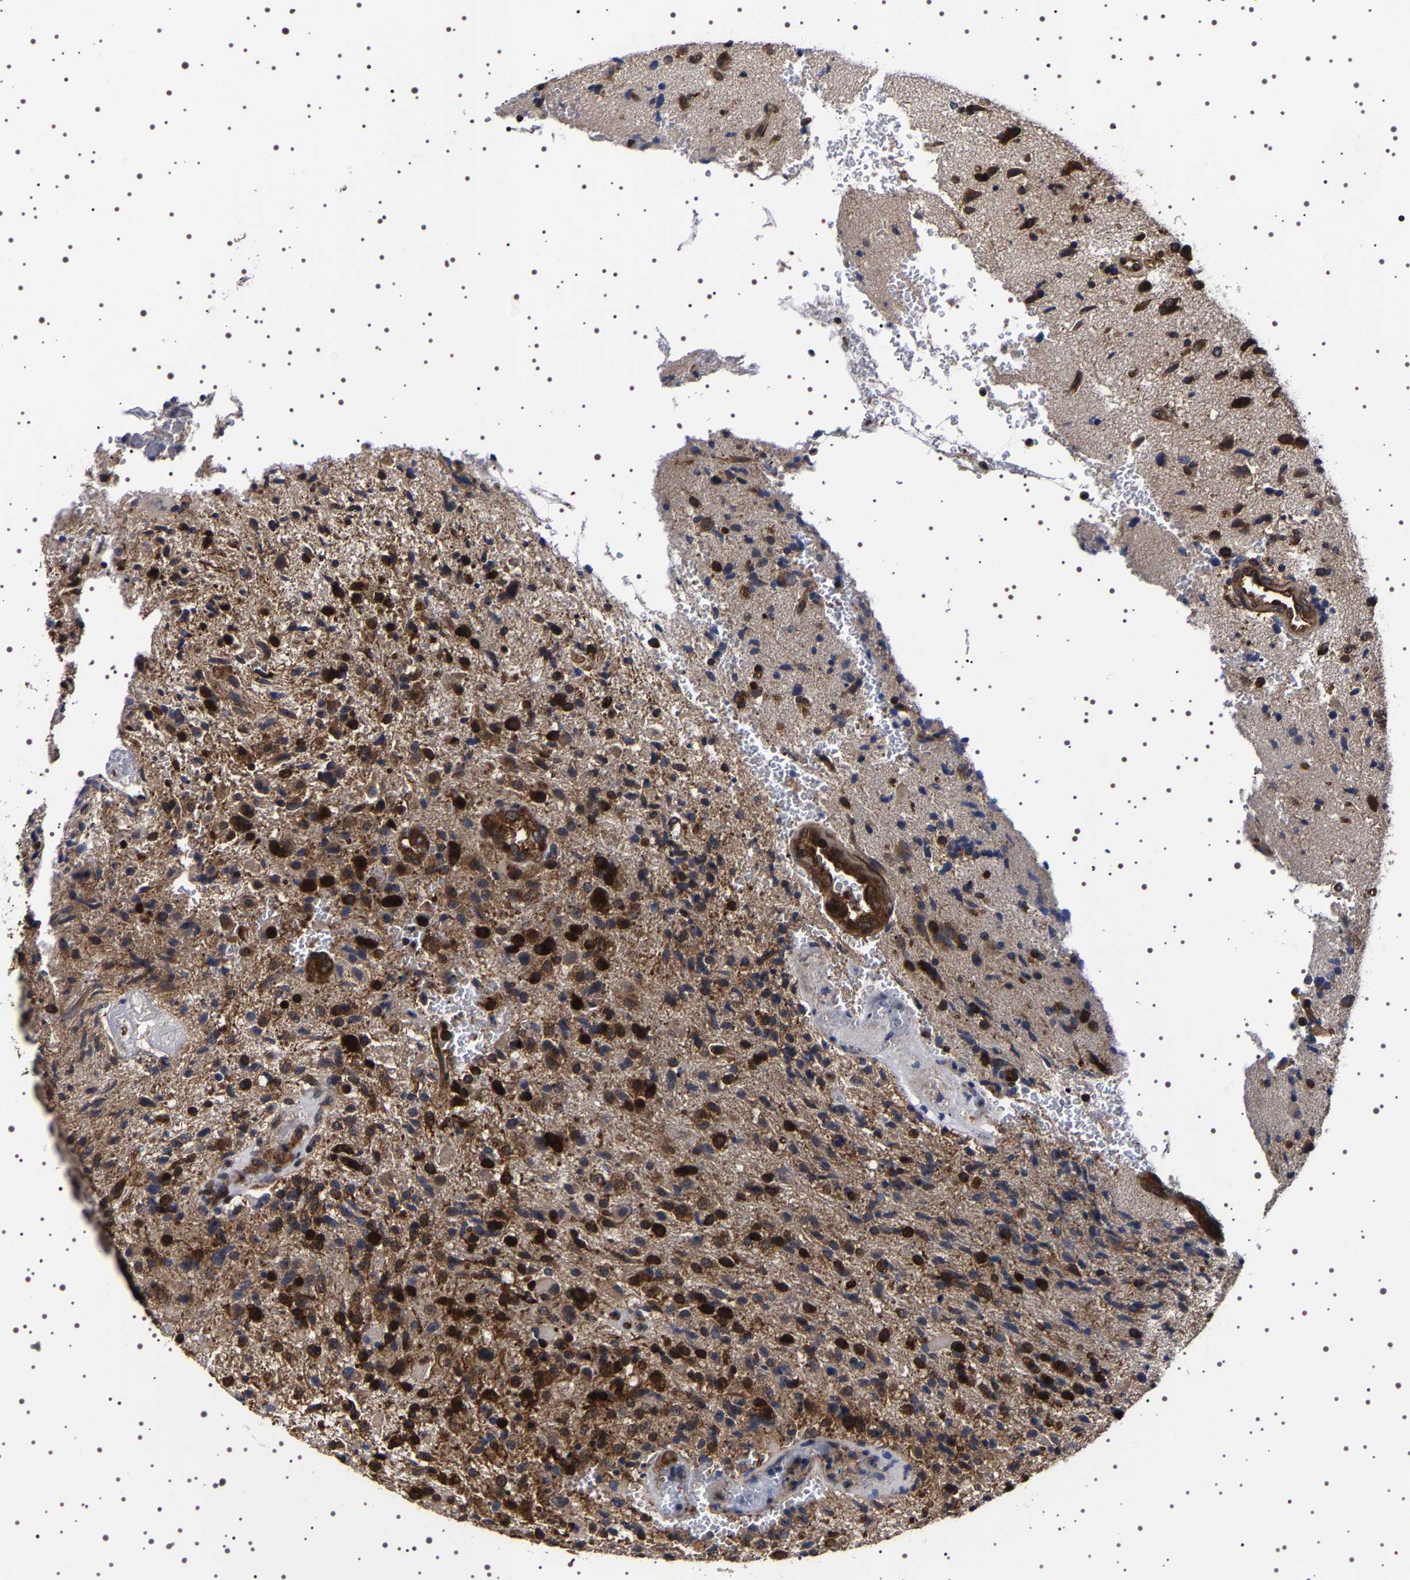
{"staining": {"intensity": "strong", "quantity": ">75%", "location": "cytoplasmic/membranous"}, "tissue": "glioma", "cell_type": "Tumor cells", "image_type": "cancer", "snomed": [{"axis": "morphology", "description": "Glioma, malignant, High grade"}, {"axis": "topography", "description": "Brain"}], "caption": "High-power microscopy captured an immunohistochemistry image of malignant high-grade glioma, revealing strong cytoplasmic/membranous staining in approximately >75% of tumor cells.", "gene": "DARS1", "patient": {"sex": "male", "age": 72}}